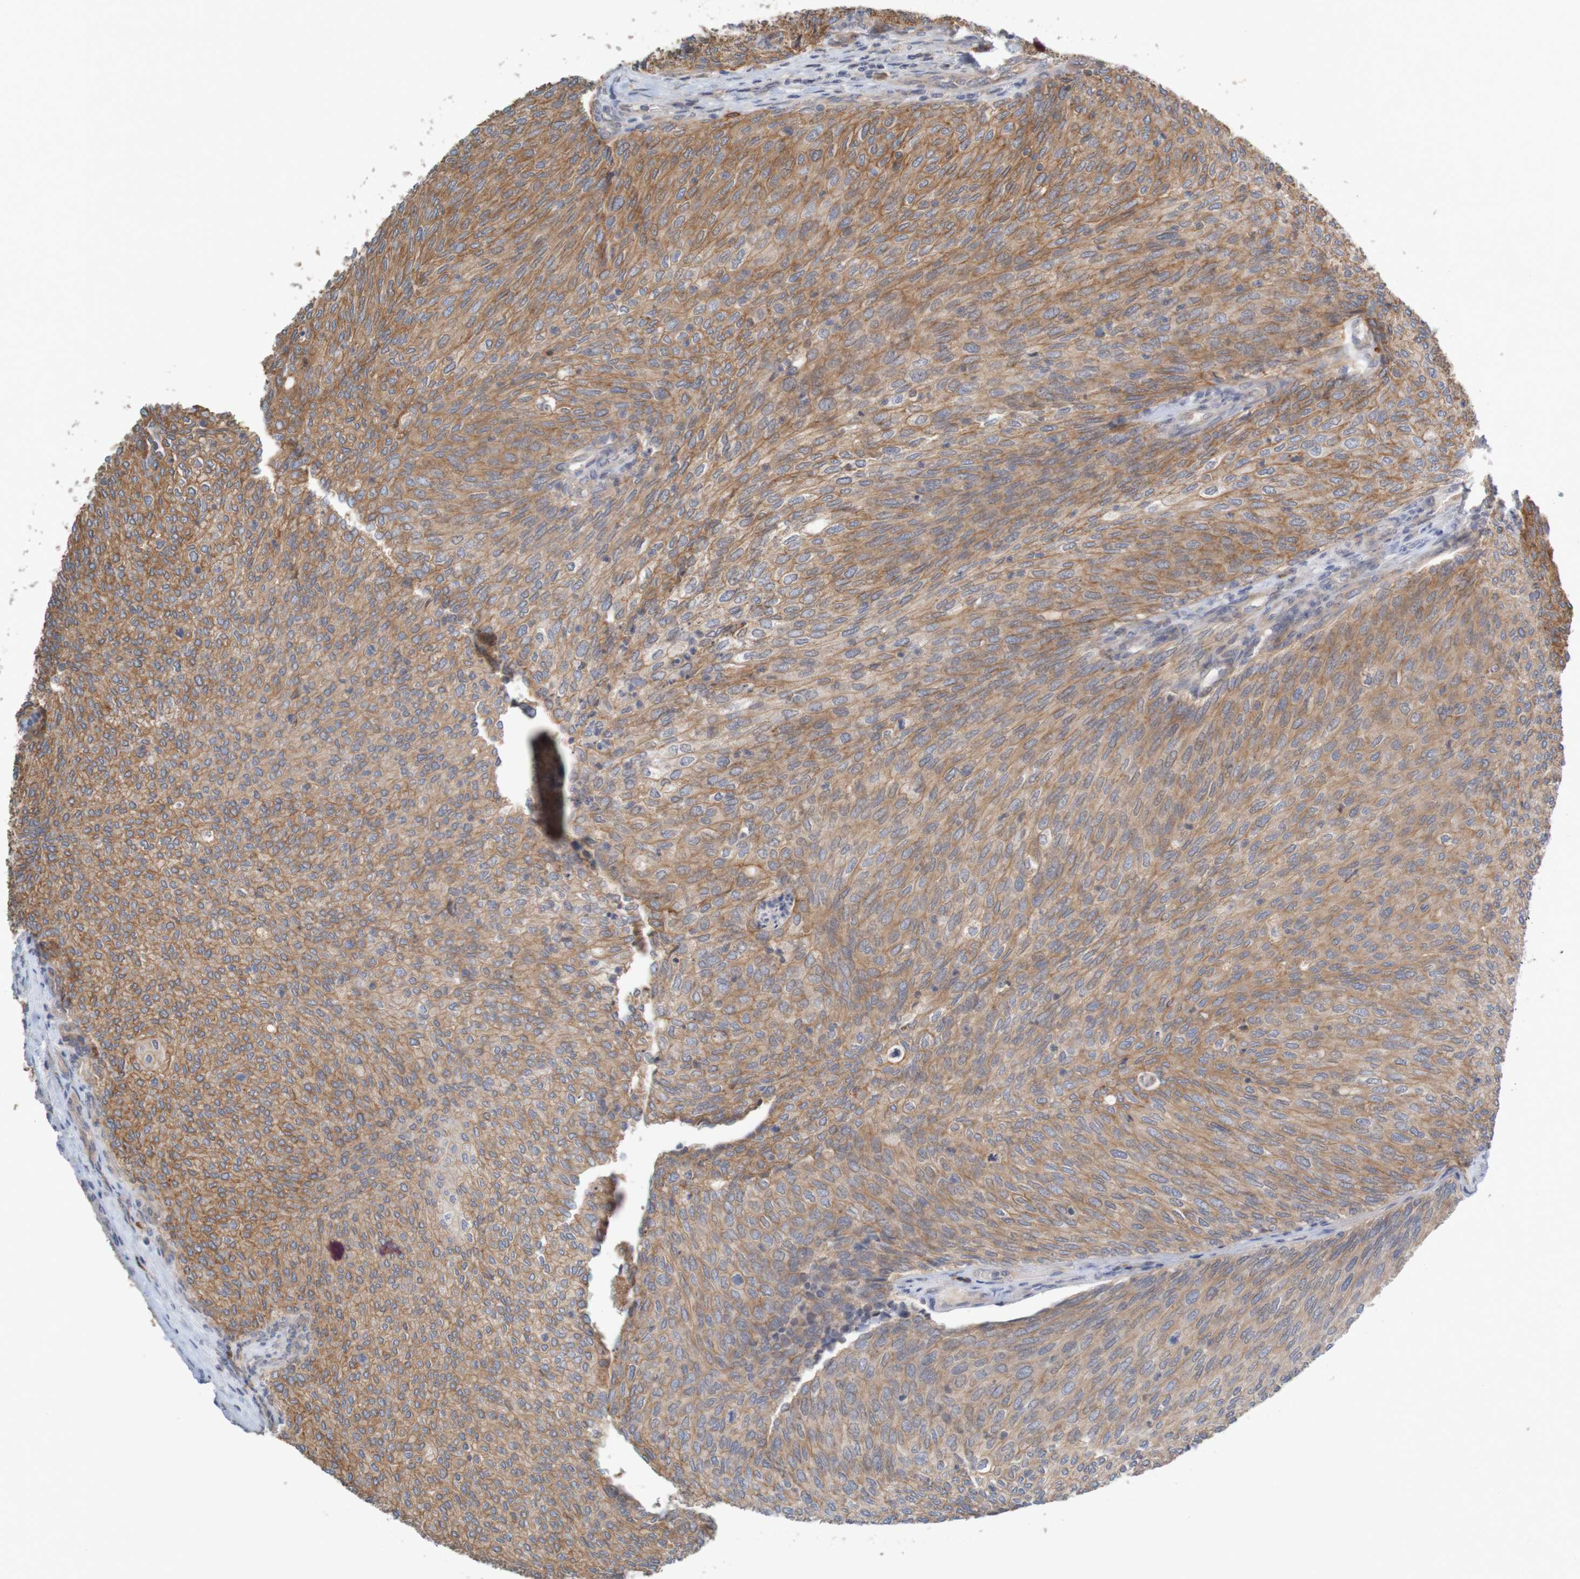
{"staining": {"intensity": "moderate", "quantity": ">75%", "location": "cytoplasmic/membranous"}, "tissue": "urothelial cancer", "cell_type": "Tumor cells", "image_type": "cancer", "snomed": [{"axis": "morphology", "description": "Urothelial carcinoma, Low grade"}, {"axis": "topography", "description": "Urinary bladder"}], "caption": "Moderate cytoplasmic/membranous protein positivity is identified in approximately >75% of tumor cells in urothelial cancer. (brown staining indicates protein expression, while blue staining denotes nuclei).", "gene": "B3GAT2", "patient": {"sex": "female", "age": 79}}